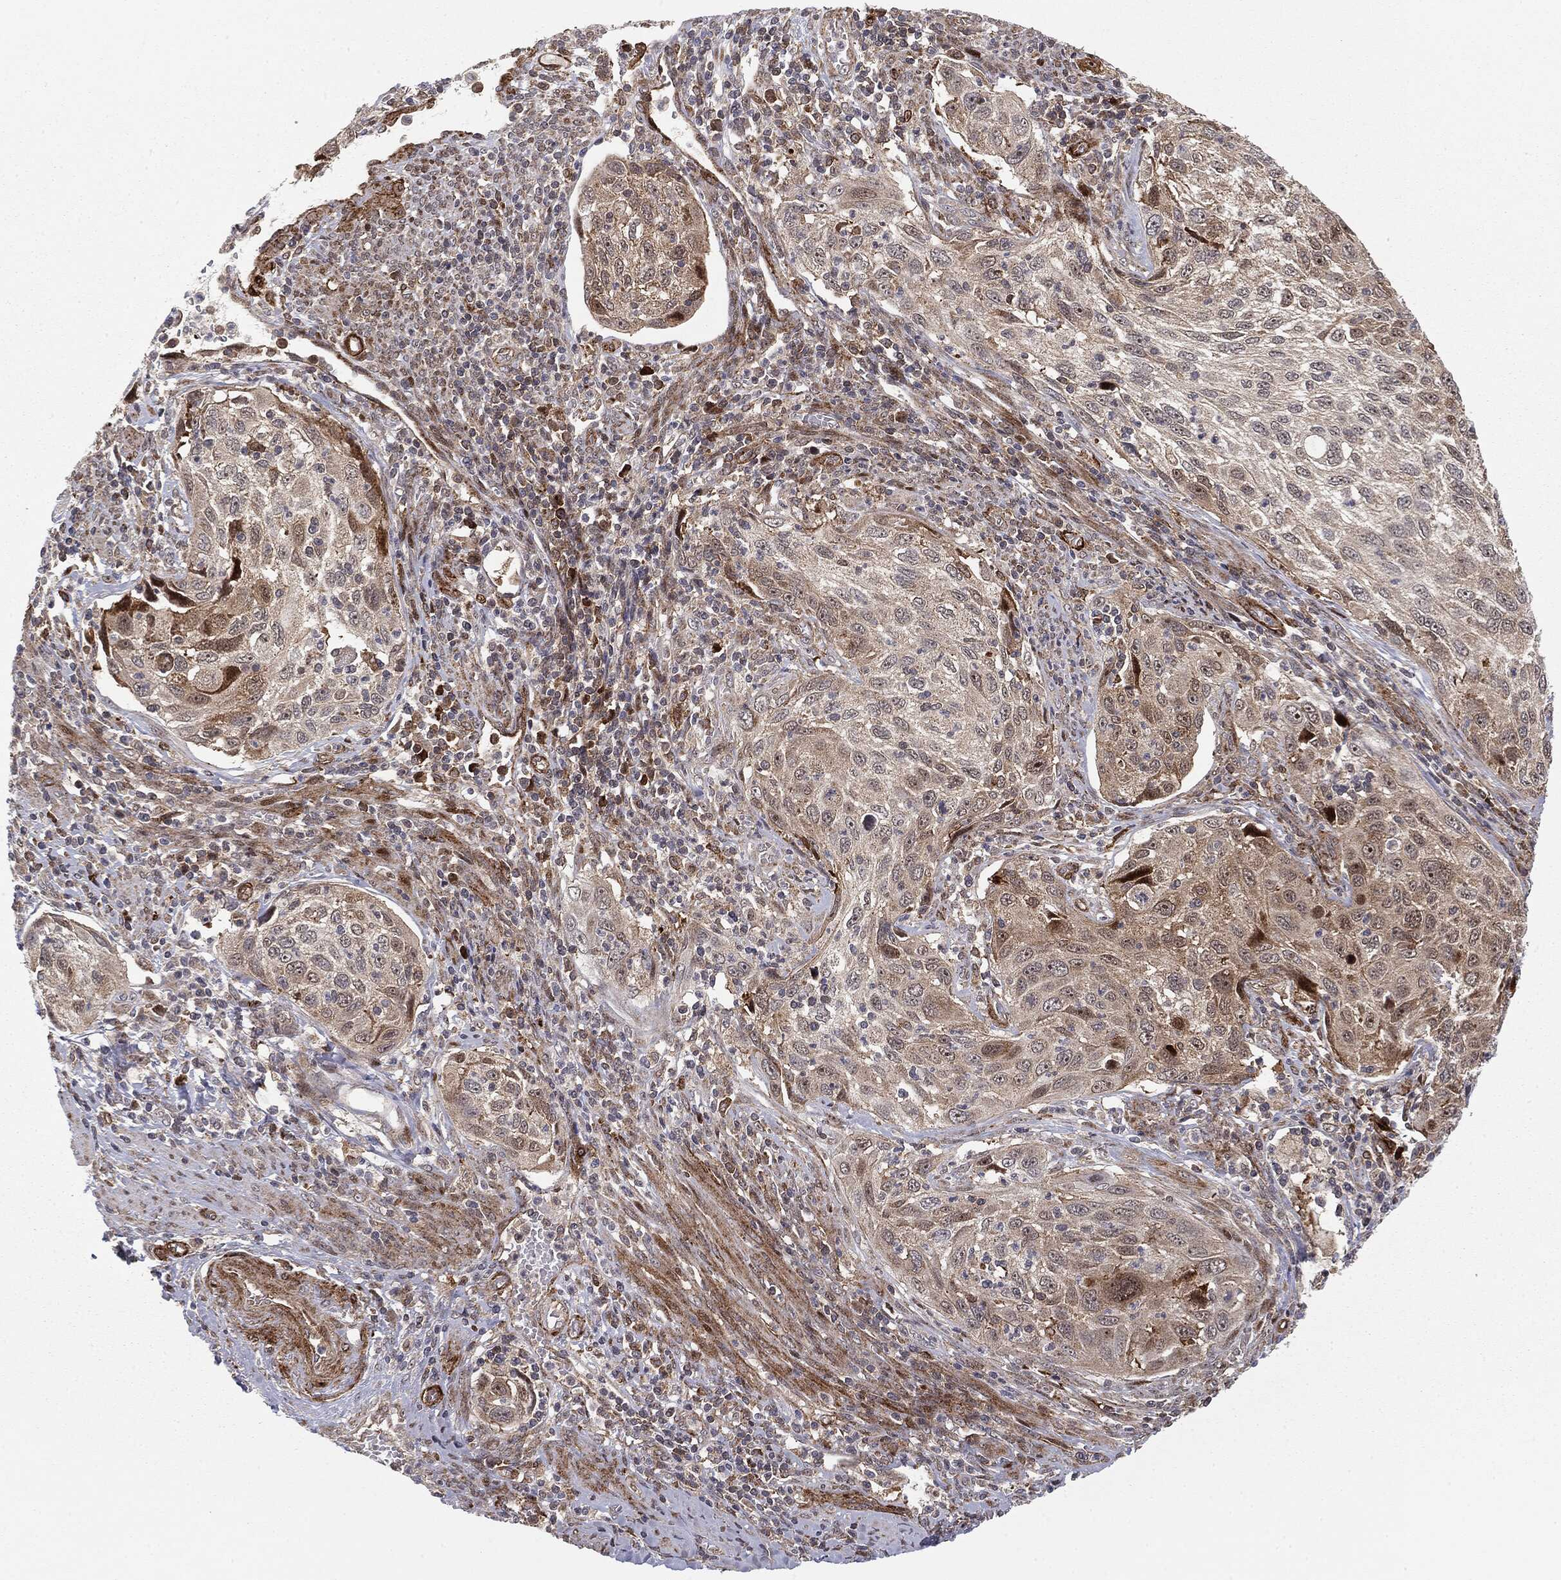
{"staining": {"intensity": "weak", "quantity": "<25%", "location": "cytoplasmic/membranous"}, "tissue": "cervical cancer", "cell_type": "Tumor cells", "image_type": "cancer", "snomed": [{"axis": "morphology", "description": "Squamous cell carcinoma, NOS"}, {"axis": "topography", "description": "Cervix"}], "caption": "Image shows no significant protein expression in tumor cells of squamous cell carcinoma (cervical).", "gene": "PTEN", "patient": {"sex": "female", "age": 70}}